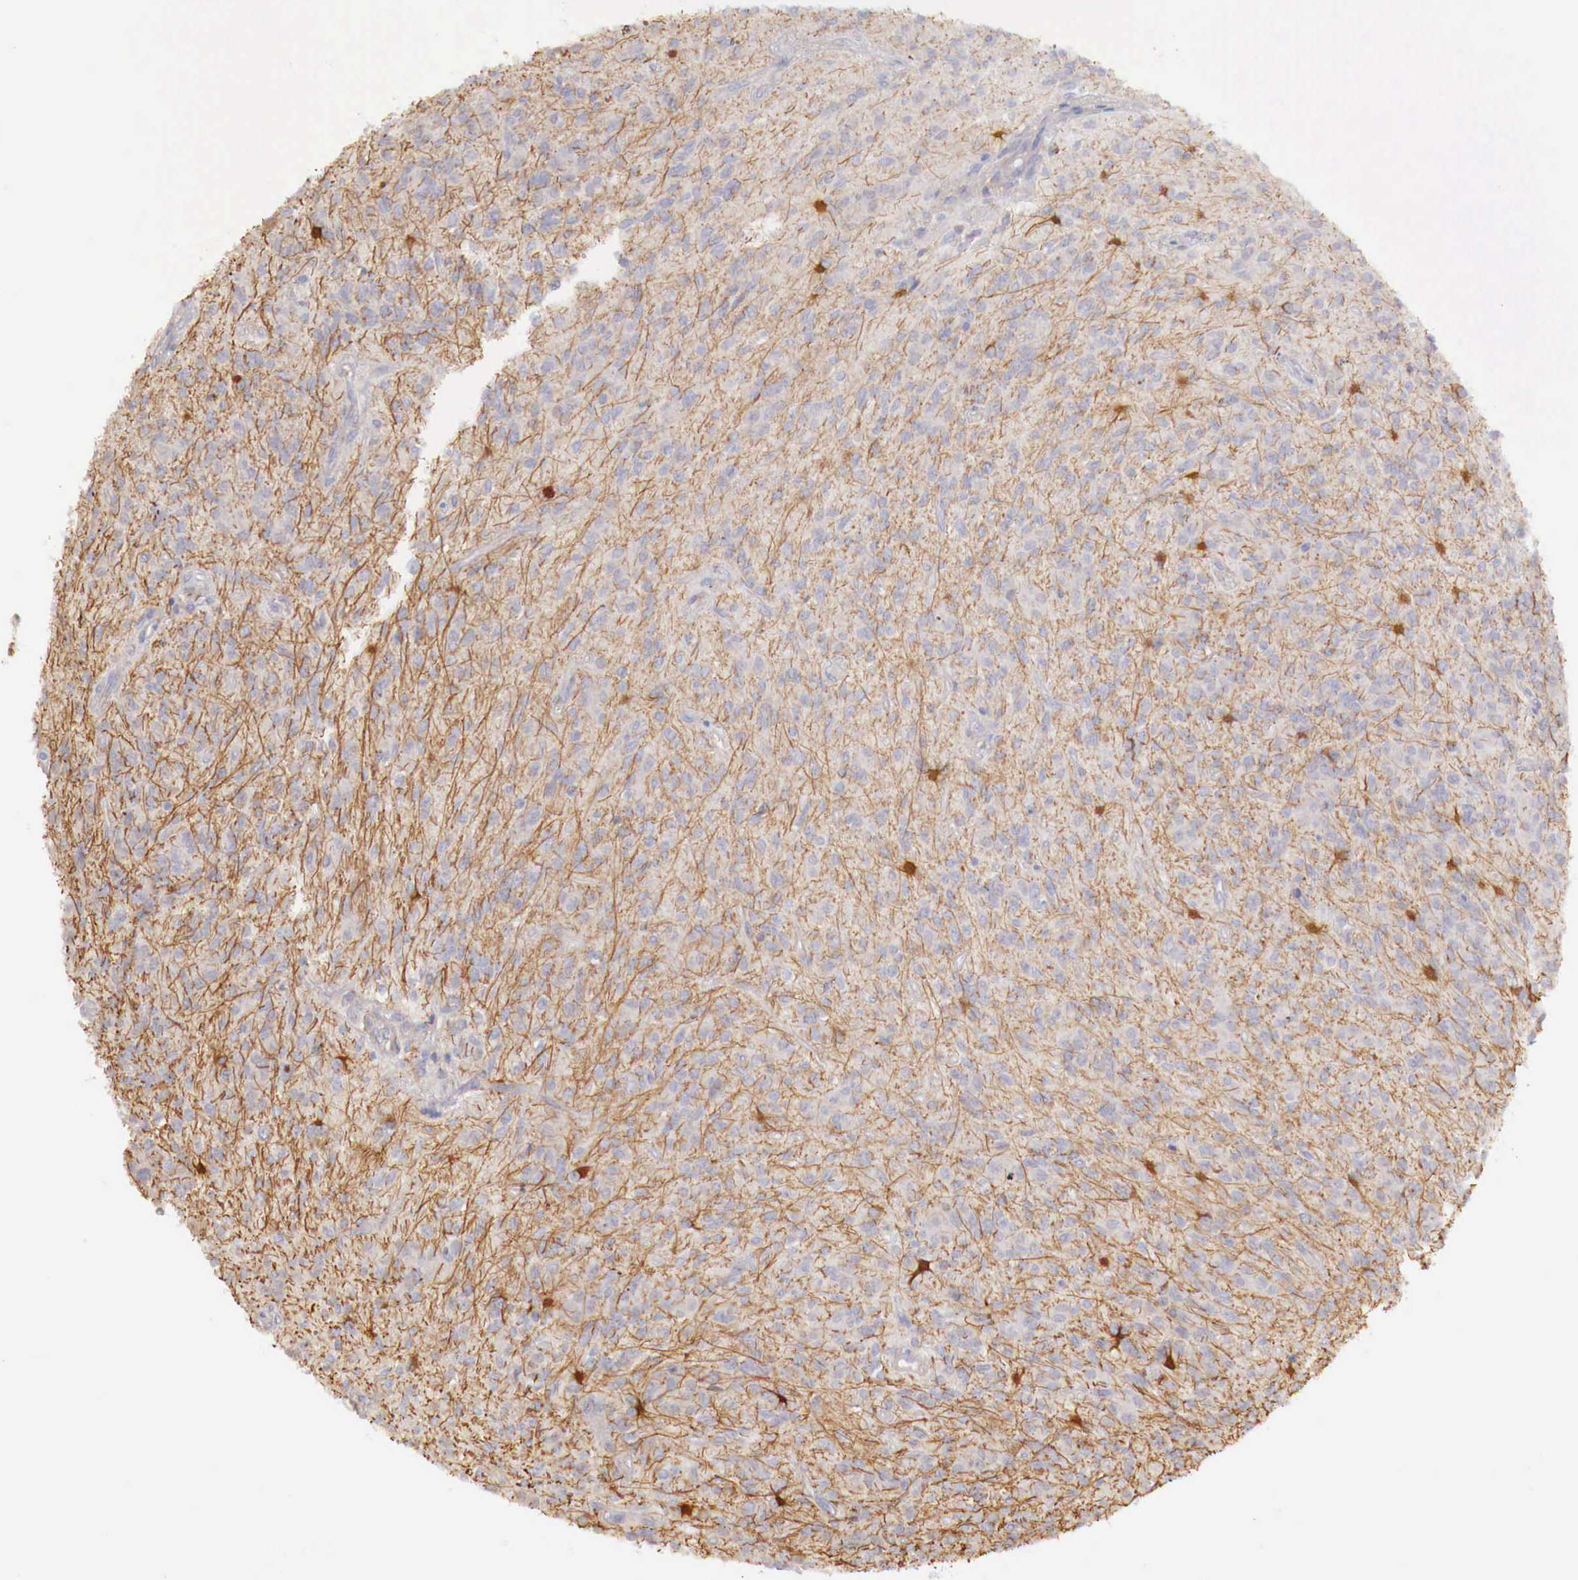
{"staining": {"intensity": "weak", "quantity": ">75%", "location": "cytoplasmic/membranous"}, "tissue": "glioma", "cell_type": "Tumor cells", "image_type": "cancer", "snomed": [{"axis": "morphology", "description": "Glioma, malignant, Low grade"}, {"axis": "topography", "description": "Brain"}], "caption": "Glioma stained with a brown dye shows weak cytoplasmic/membranous positive expression in approximately >75% of tumor cells.", "gene": "KLHDC7B", "patient": {"sex": "female", "age": 15}}